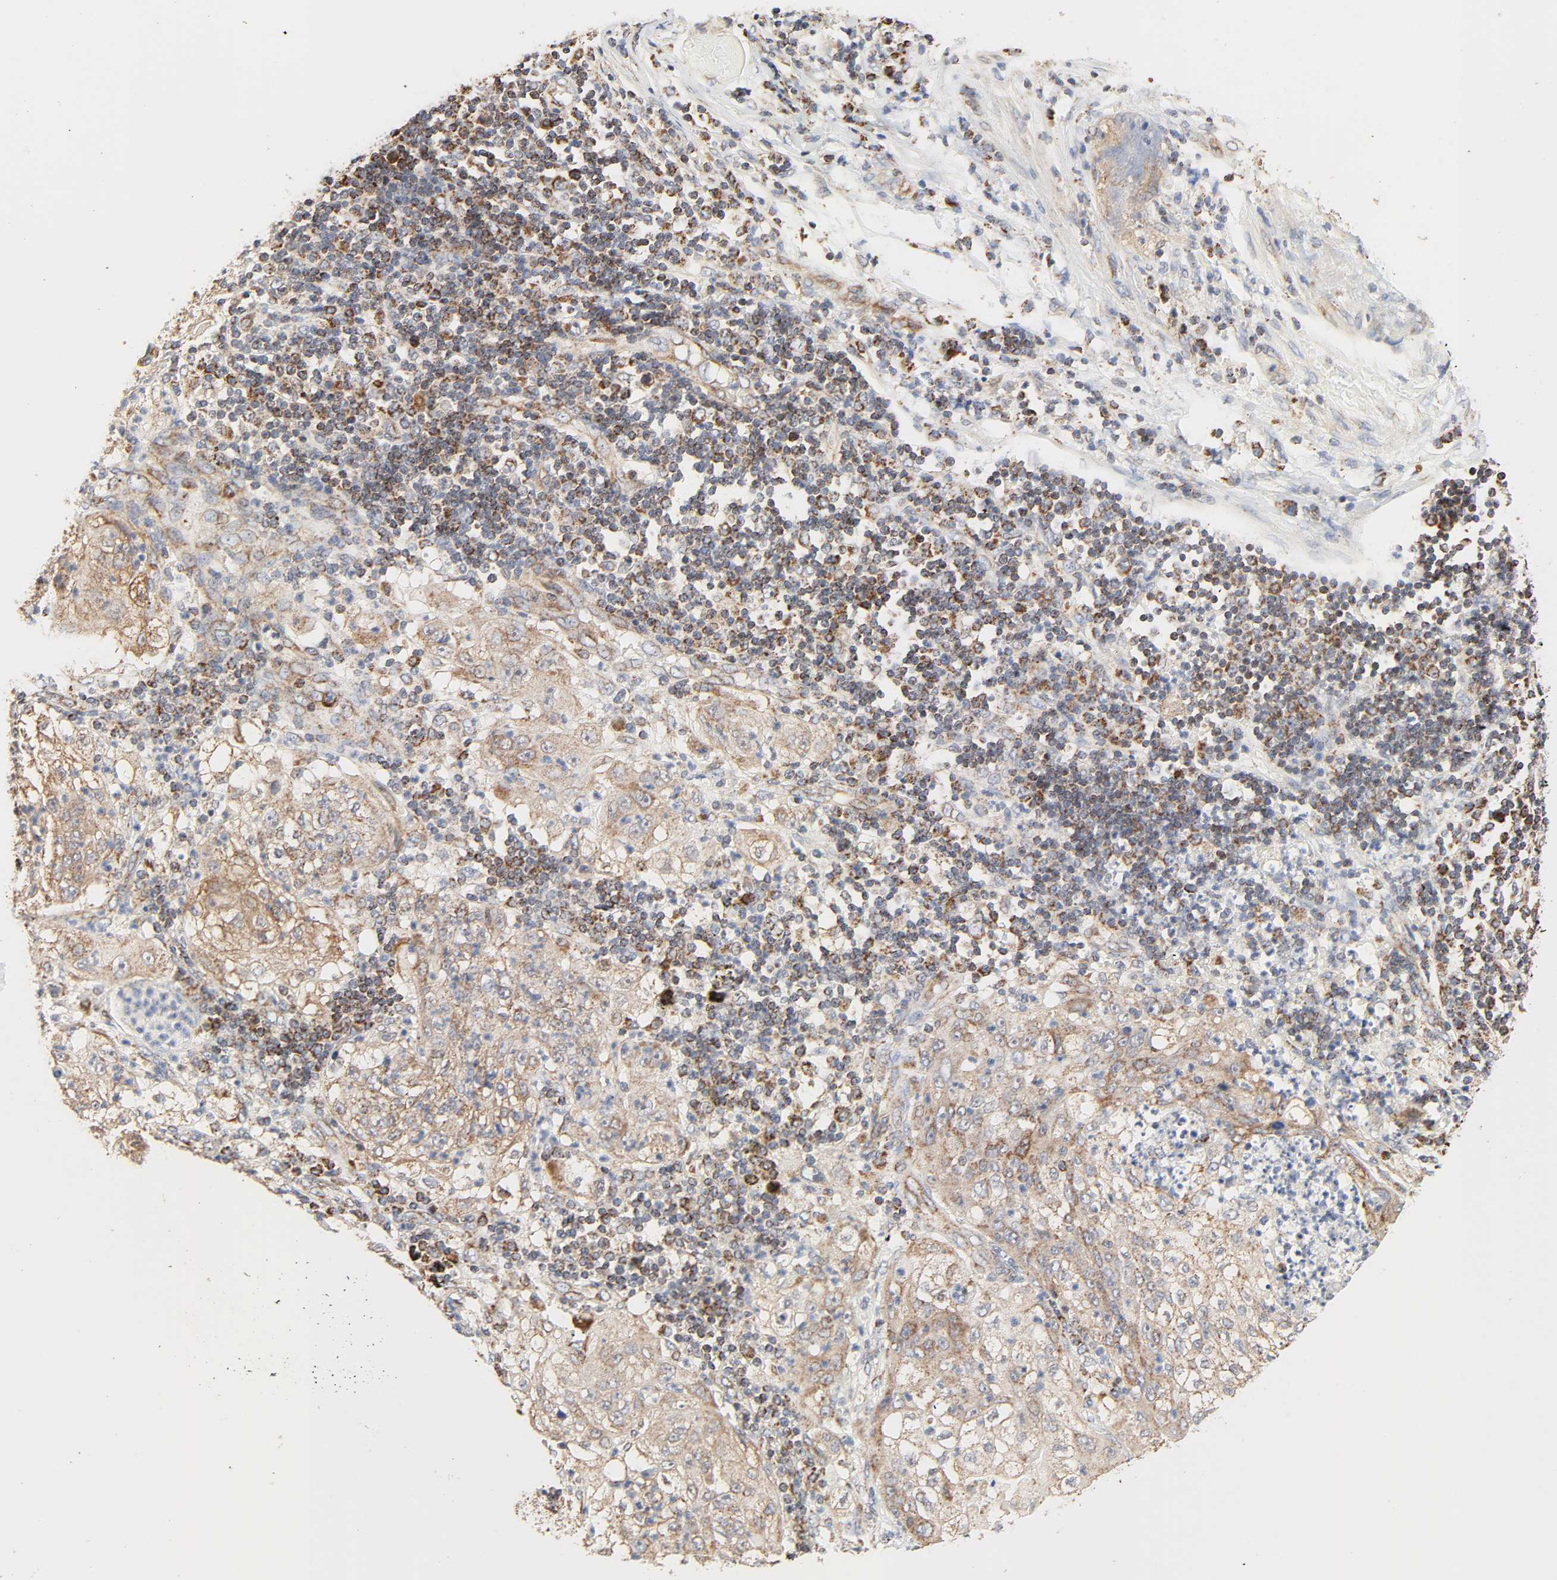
{"staining": {"intensity": "moderate", "quantity": ">75%", "location": "cytoplasmic/membranous"}, "tissue": "lung cancer", "cell_type": "Tumor cells", "image_type": "cancer", "snomed": [{"axis": "morphology", "description": "Inflammation, NOS"}, {"axis": "morphology", "description": "Squamous cell carcinoma, NOS"}, {"axis": "topography", "description": "Lymph node"}, {"axis": "topography", "description": "Soft tissue"}, {"axis": "topography", "description": "Lung"}], "caption": "Immunohistochemistry (IHC) of human lung cancer exhibits medium levels of moderate cytoplasmic/membranous staining in about >75% of tumor cells.", "gene": "ZMAT5", "patient": {"sex": "male", "age": 66}}